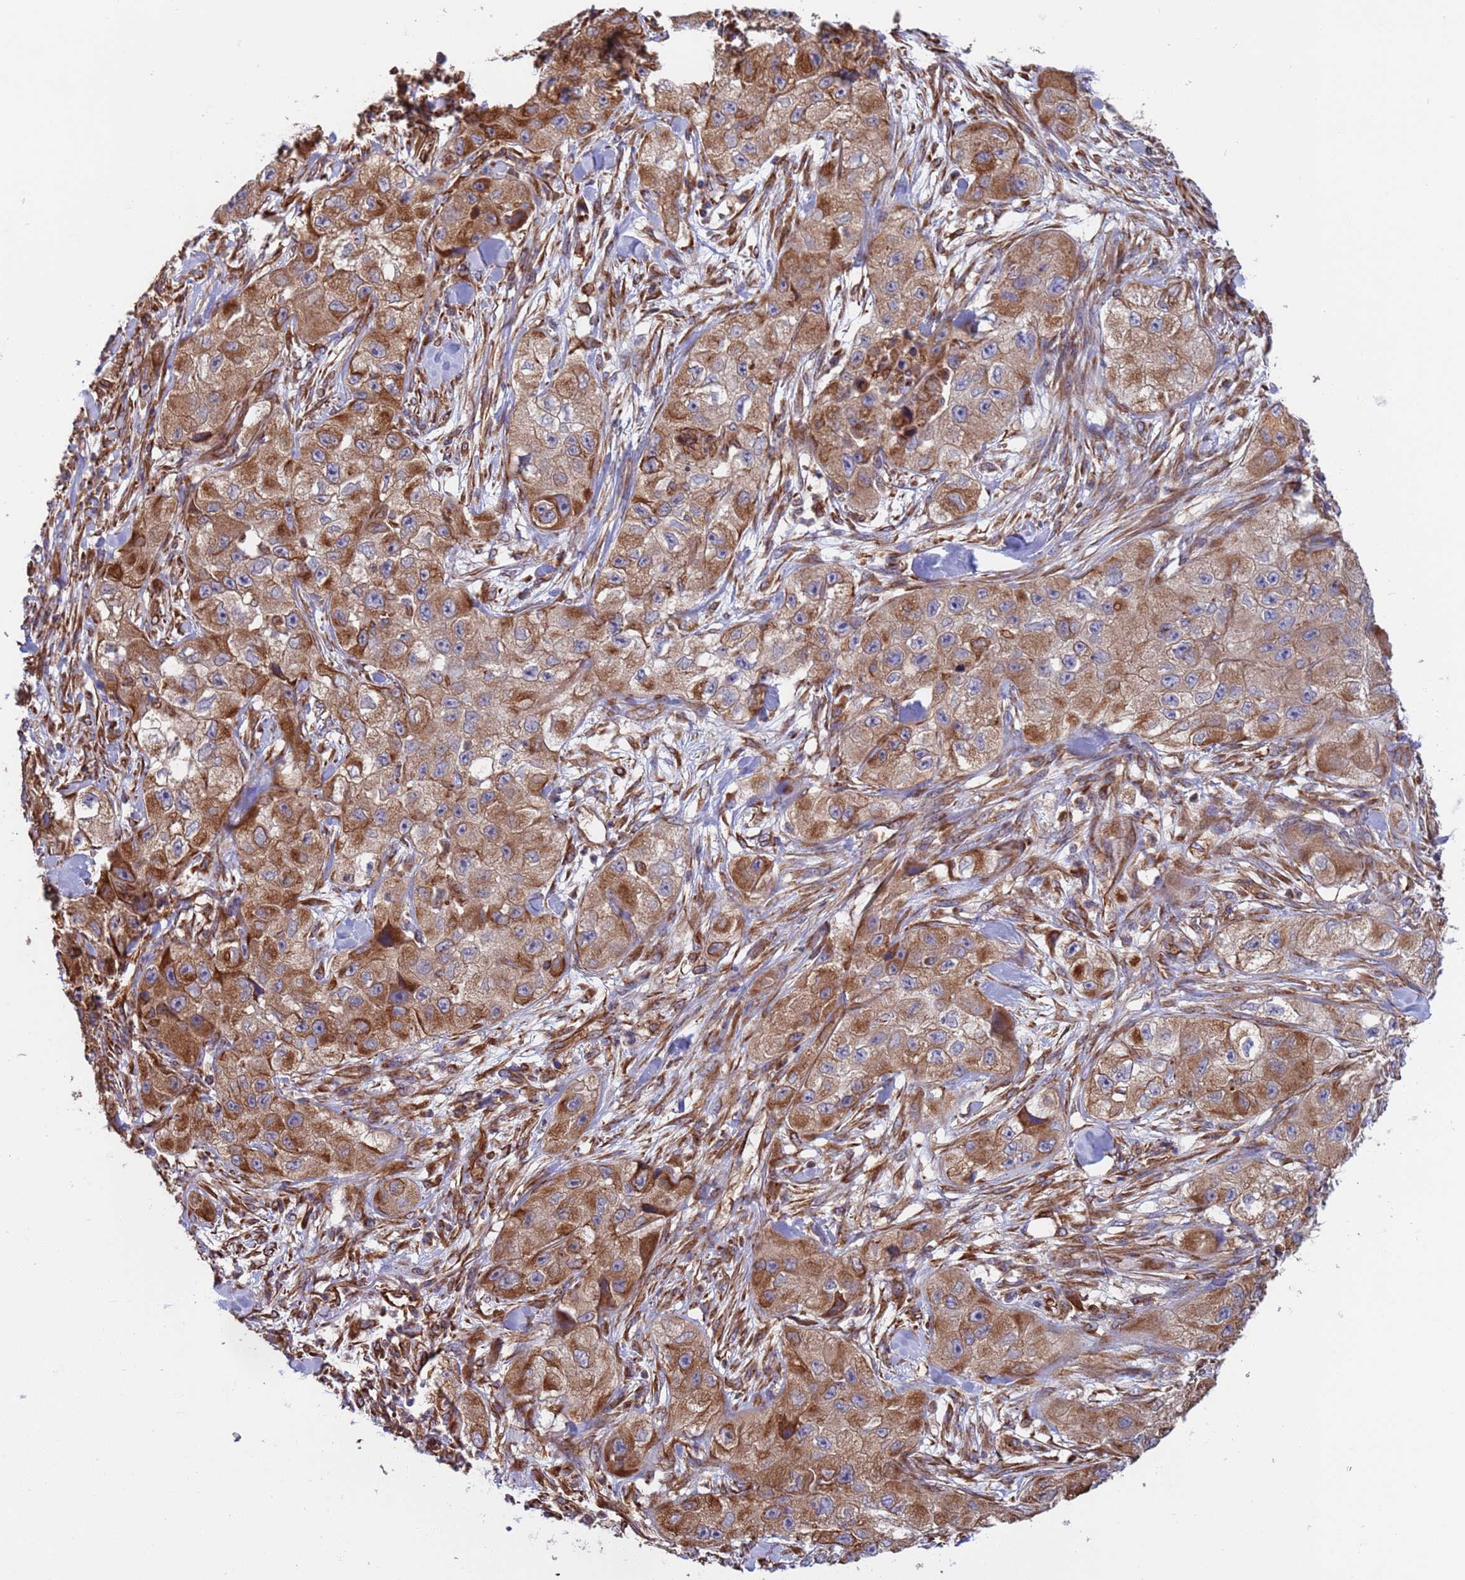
{"staining": {"intensity": "moderate", "quantity": ">75%", "location": "cytoplasmic/membranous"}, "tissue": "skin cancer", "cell_type": "Tumor cells", "image_type": "cancer", "snomed": [{"axis": "morphology", "description": "Squamous cell carcinoma, NOS"}, {"axis": "topography", "description": "Skin"}, {"axis": "topography", "description": "Subcutis"}], "caption": "There is medium levels of moderate cytoplasmic/membranous positivity in tumor cells of squamous cell carcinoma (skin), as demonstrated by immunohistochemical staining (brown color).", "gene": "NUDT12", "patient": {"sex": "male", "age": 73}}